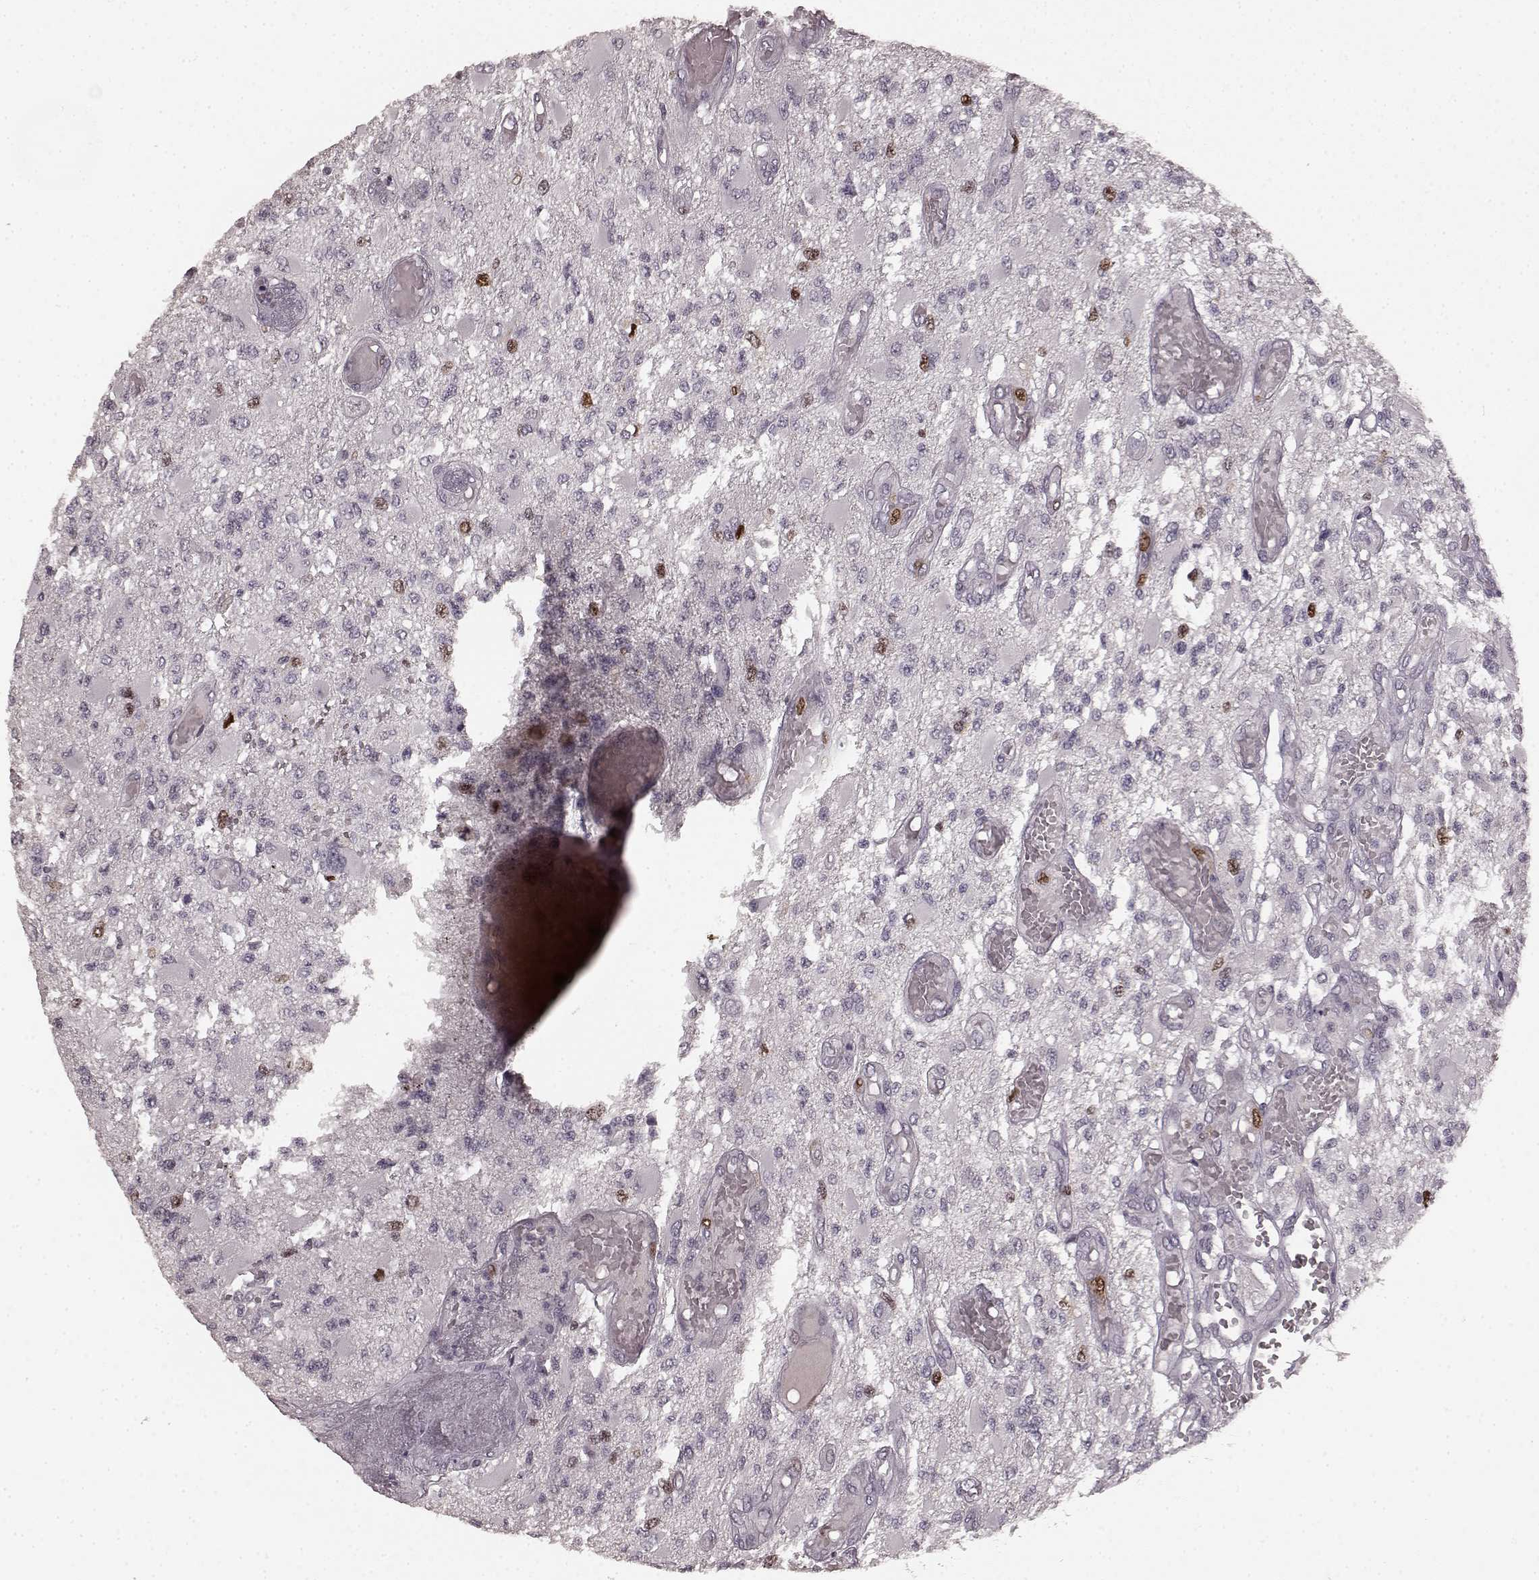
{"staining": {"intensity": "moderate", "quantity": "<25%", "location": "nuclear"}, "tissue": "glioma", "cell_type": "Tumor cells", "image_type": "cancer", "snomed": [{"axis": "morphology", "description": "Glioma, malignant, High grade"}, {"axis": "topography", "description": "Brain"}], "caption": "Protein expression analysis of human high-grade glioma (malignant) reveals moderate nuclear expression in approximately <25% of tumor cells. (DAB = brown stain, brightfield microscopy at high magnification).", "gene": "CCNA2", "patient": {"sex": "female", "age": 63}}